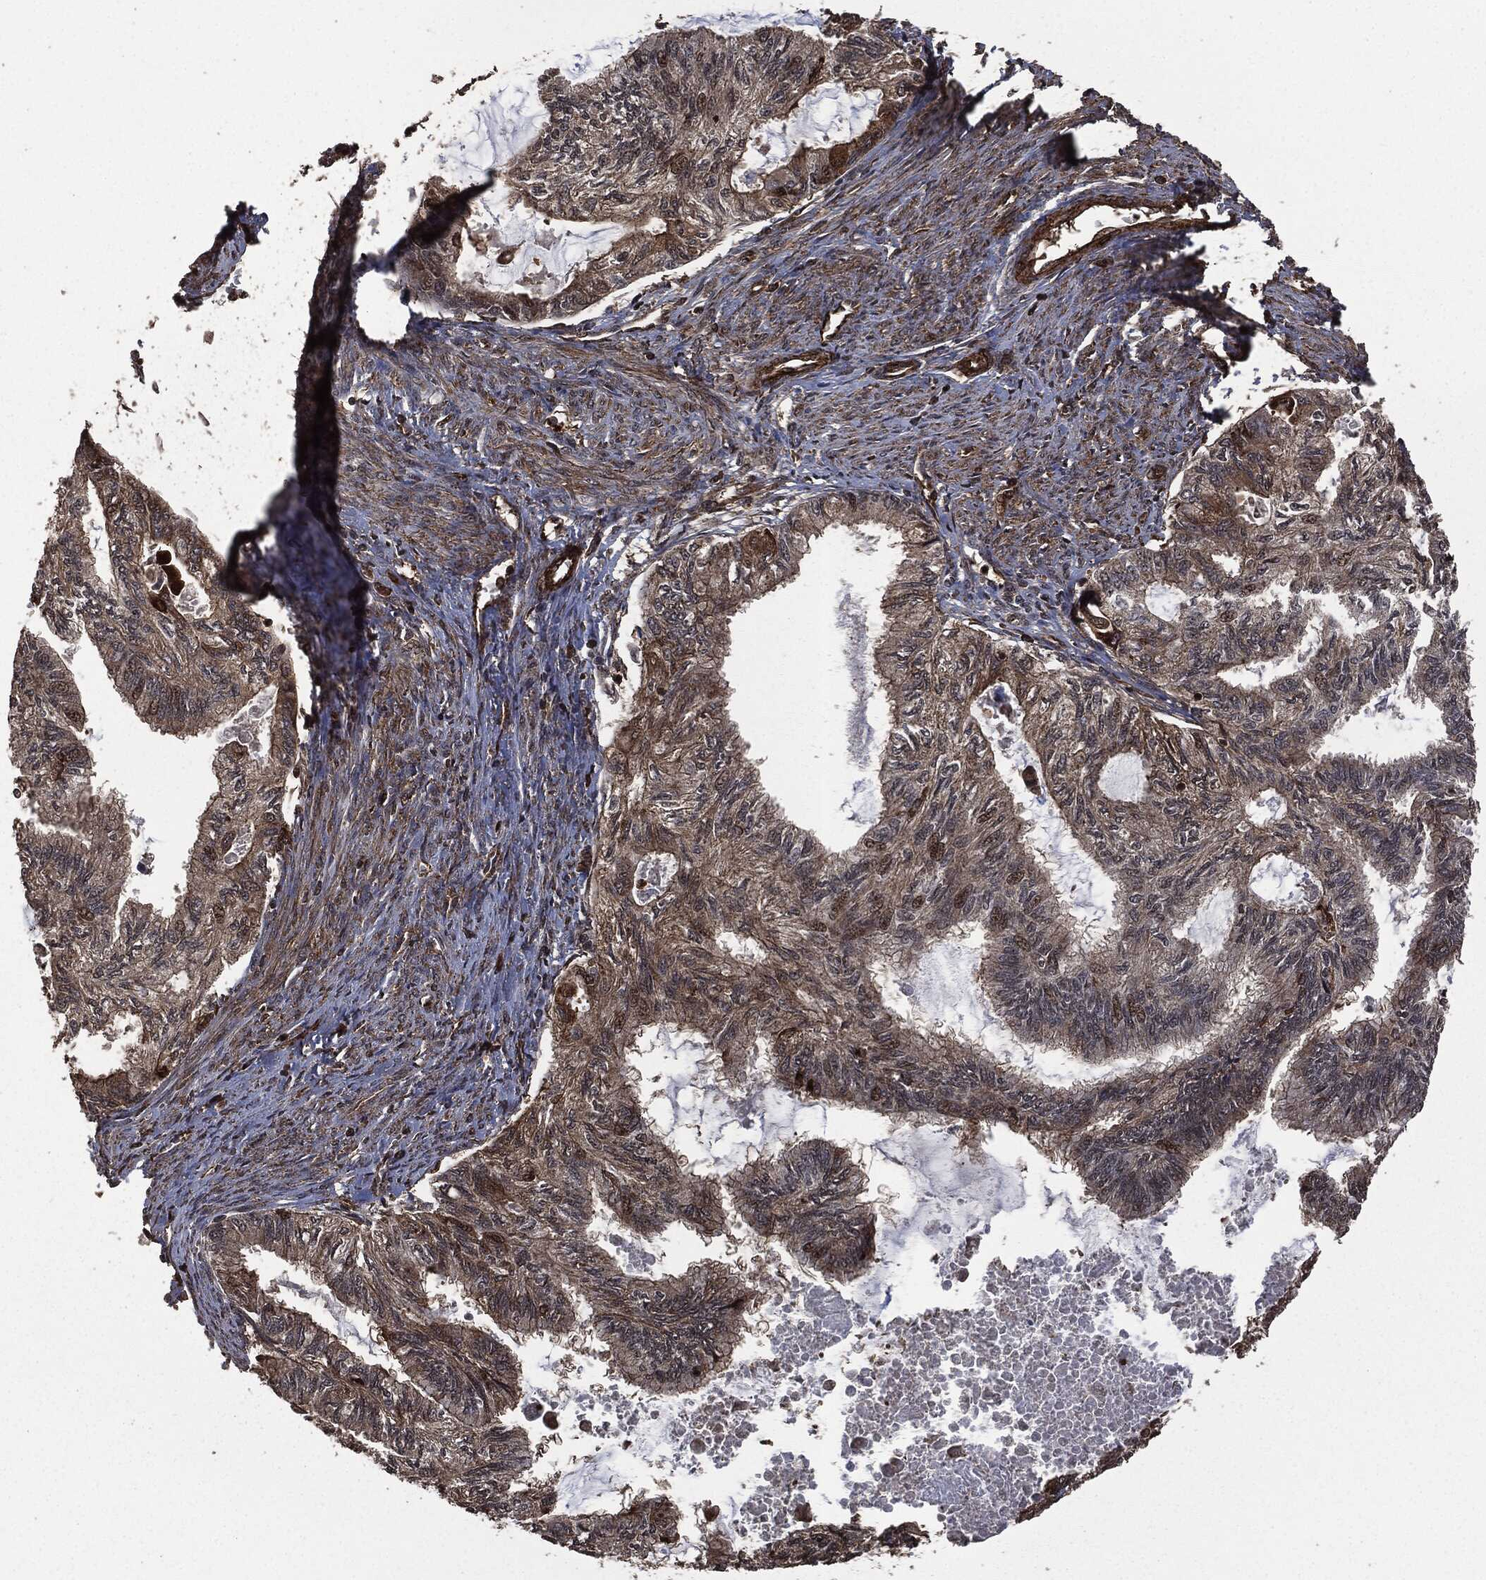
{"staining": {"intensity": "strong", "quantity": "25%-75%", "location": "cytoplasmic/membranous"}, "tissue": "endometrial cancer", "cell_type": "Tumor cells", "image_type": "cancer", "snomed": [{"axis": "morphology", "description": "Adenocarcinoma, NOS"}, {"axis": "topography", "description": "Endometrium"}], "caption": "Immunohistochemistry (DAB) staining of human endometrial cancer reveals strong cytoplasmic/membranous protein expression in about 25%-75% of tumor cells.", "gene": "HRAS", "patient": {"sex": "female", "age": 86}}